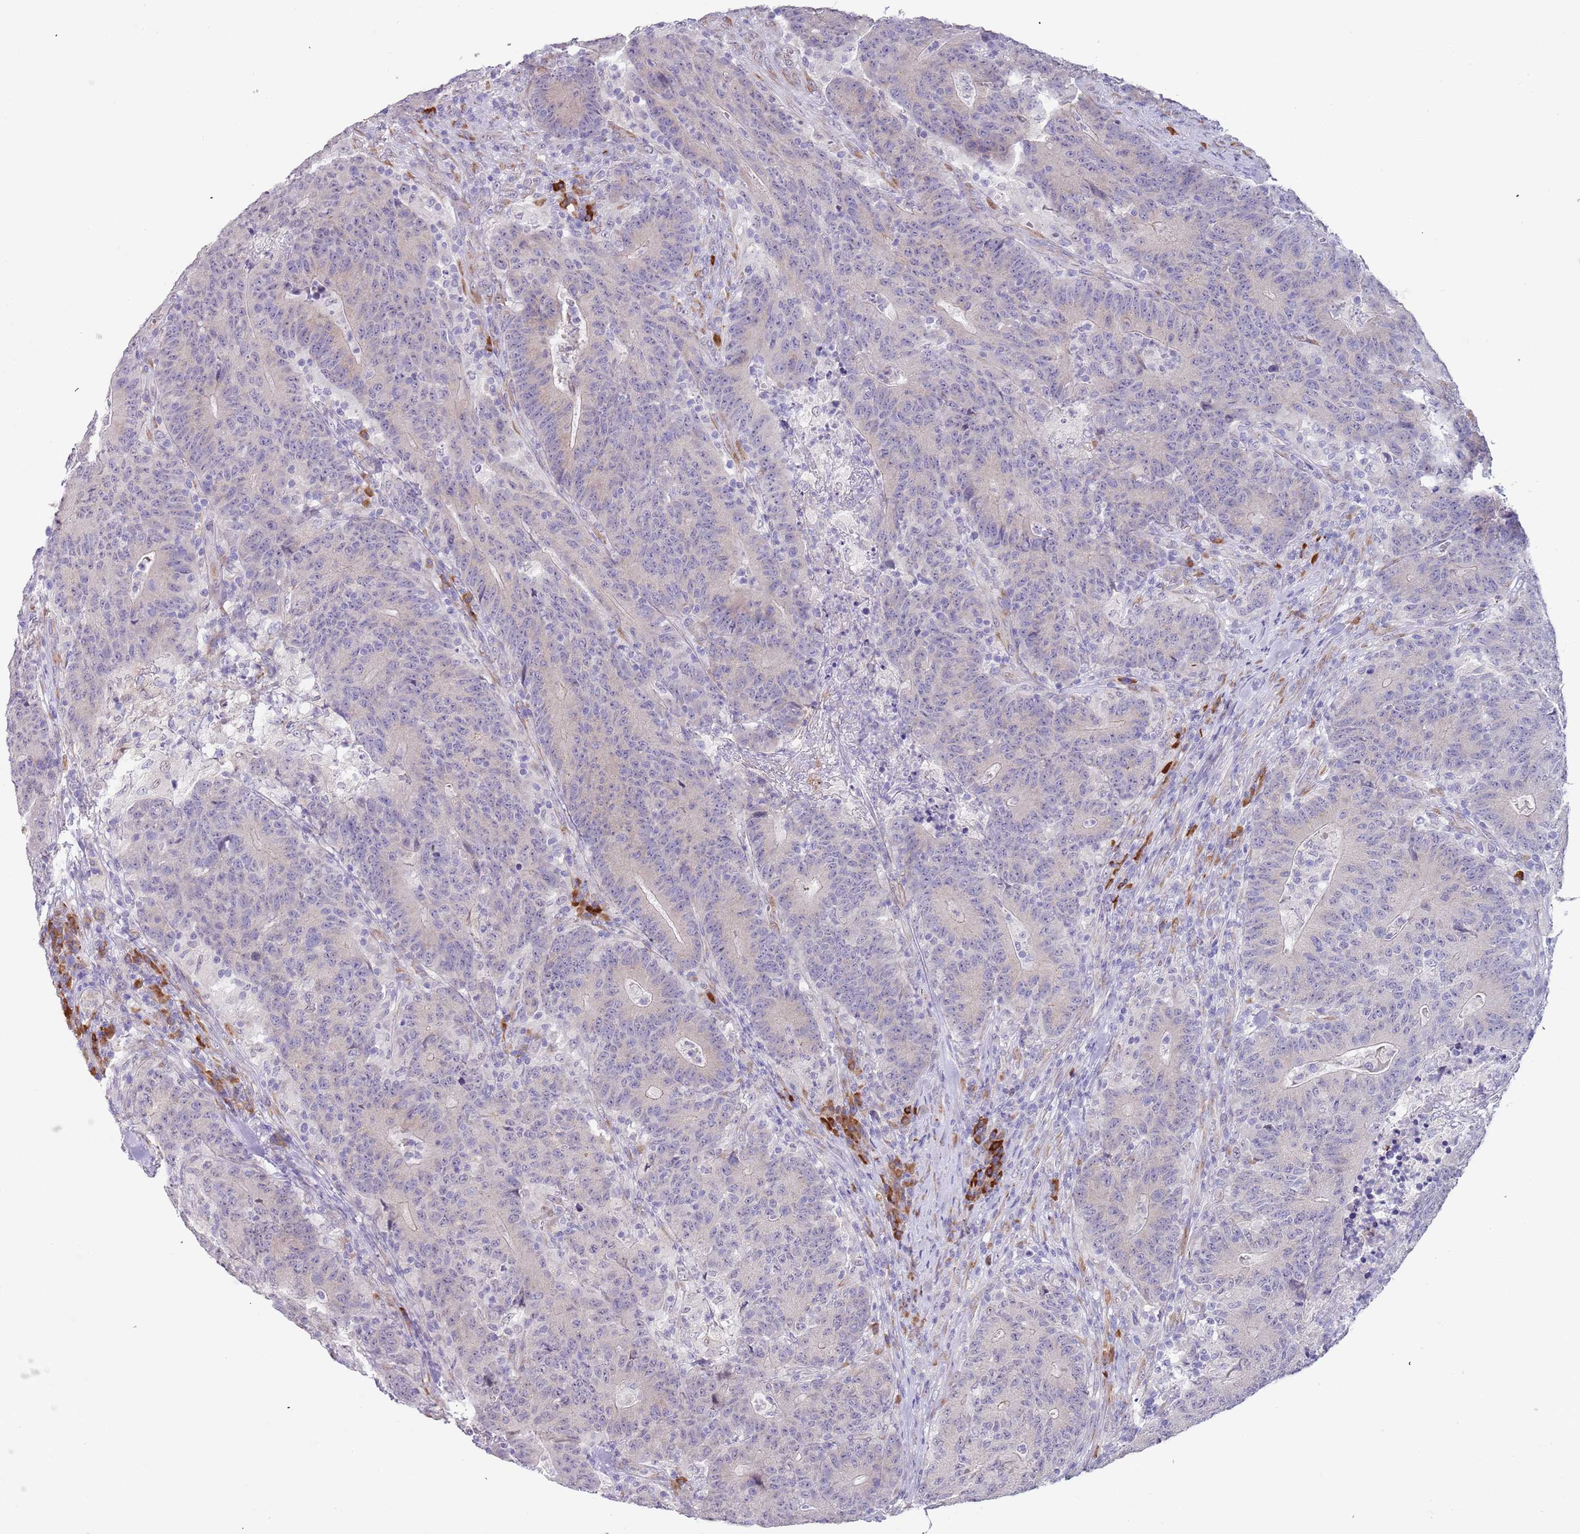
{"staining": {"intensity": "negative", "quantity": "none", "location": "none"}, "tissue": "colorectal cancer", "cell_type": "Tumor cells", "image_type": "cancer", "snomed": [{"axis": "morphology", "description": "Adenocarcinoma, NOS"}, {"axis": "topography", "description": "Colon"}], "caption": "Immunohistochemistry of human colorectal cancer demonstrates no positivity in tumor cells.", "gene": "TNRC6C", "patient": {"sex": "female", "age": 75}}